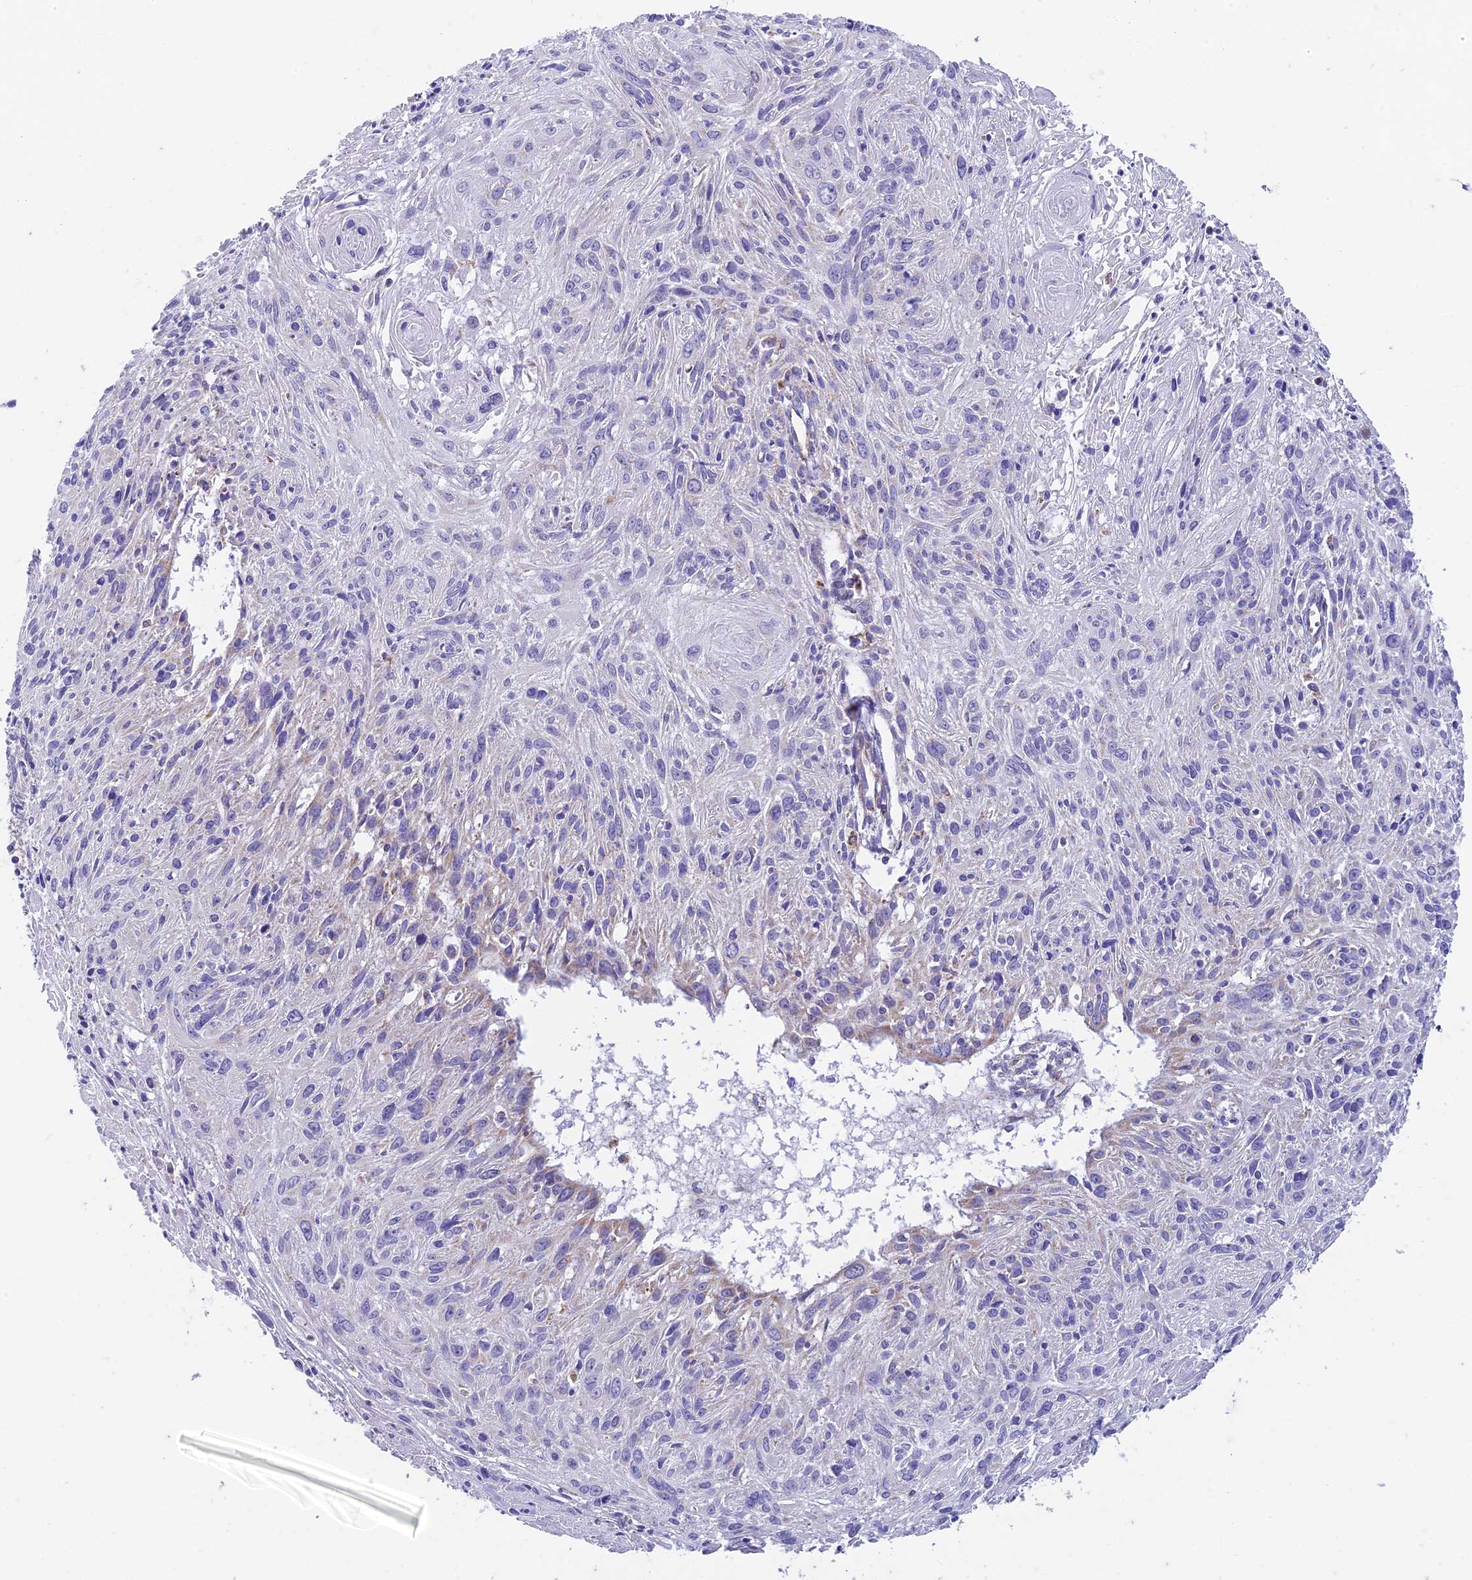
{"staining": {"intensity": "weak", "quantity": "25%-75%", "location": "cytoplasmic/membranous"}, "tissue": "cervical cancer", "cell_type": "Tumor cells", "image_type": "cancer", "snomed": [{"axis": "morphology", "description": "Squamous cell carcinoma, NOS"}, {"axis": "topography", "description": "Cervix"}], "caption": "Cervical cancer (squamous cell carcinoma) stained with a protein marker demonstrates weak staining in tumor cells.", "gene": "ZNF181", "patient": {"sex": "female", "age": 51}}